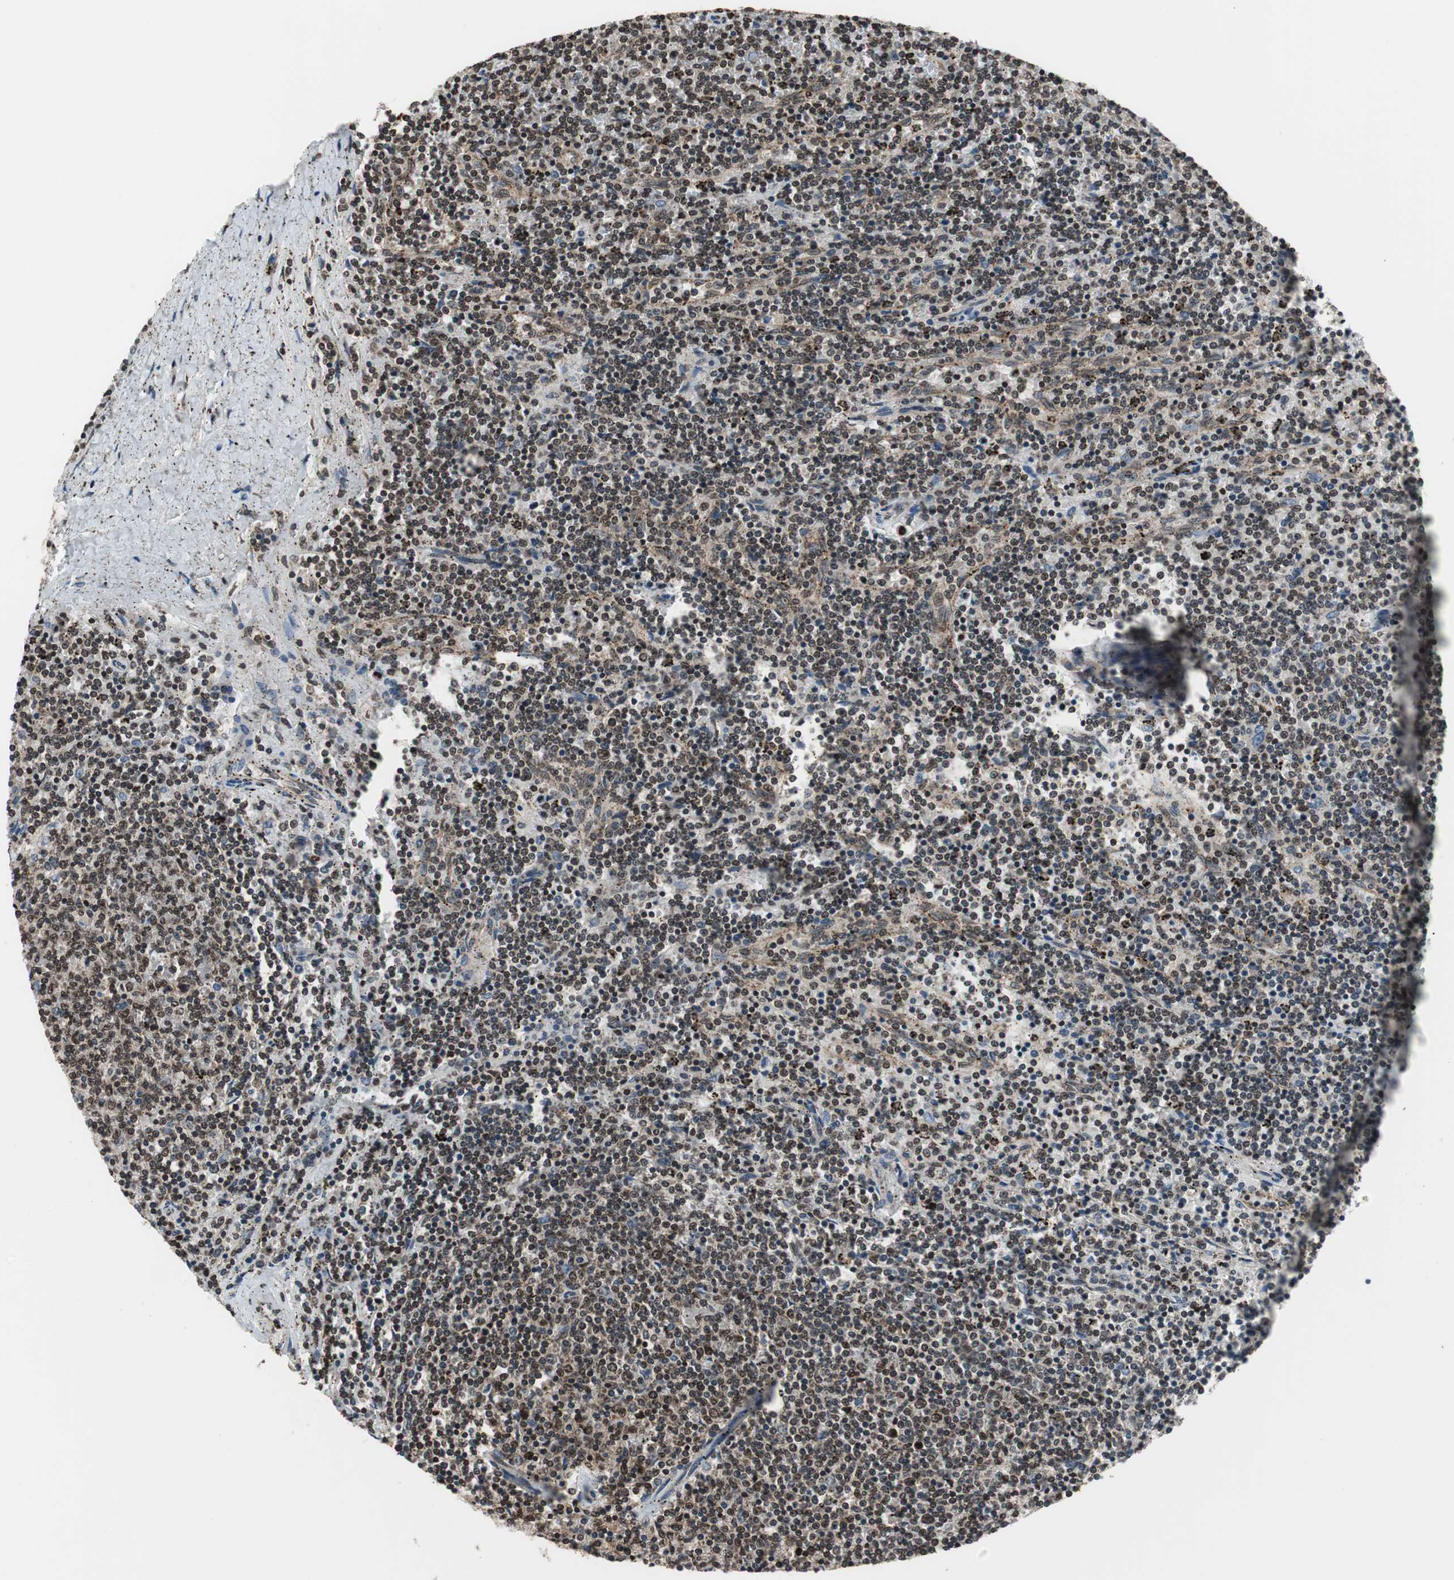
{"staining": {"intensity": "negative", "quantity": "none", "location": "none"}, "tissue": "lymphoma", "cell_type": "Tumor cells", "image_type": "cancer", "snomed": [{"axis": "morphology", "description": "Malignant lymphoma, non-Hodgkin's type, Low grade"}, {"axis": "topography", "description": "Spleen"}], "caption": "Low-grade malignant lymphoma, non-Hodgkin's type stained for a protein using immunohistochemistry (IHC) reveals no positivity tumor cells.", "gene": "RFC1", "patient": {"sex": "female", "age": 50}}